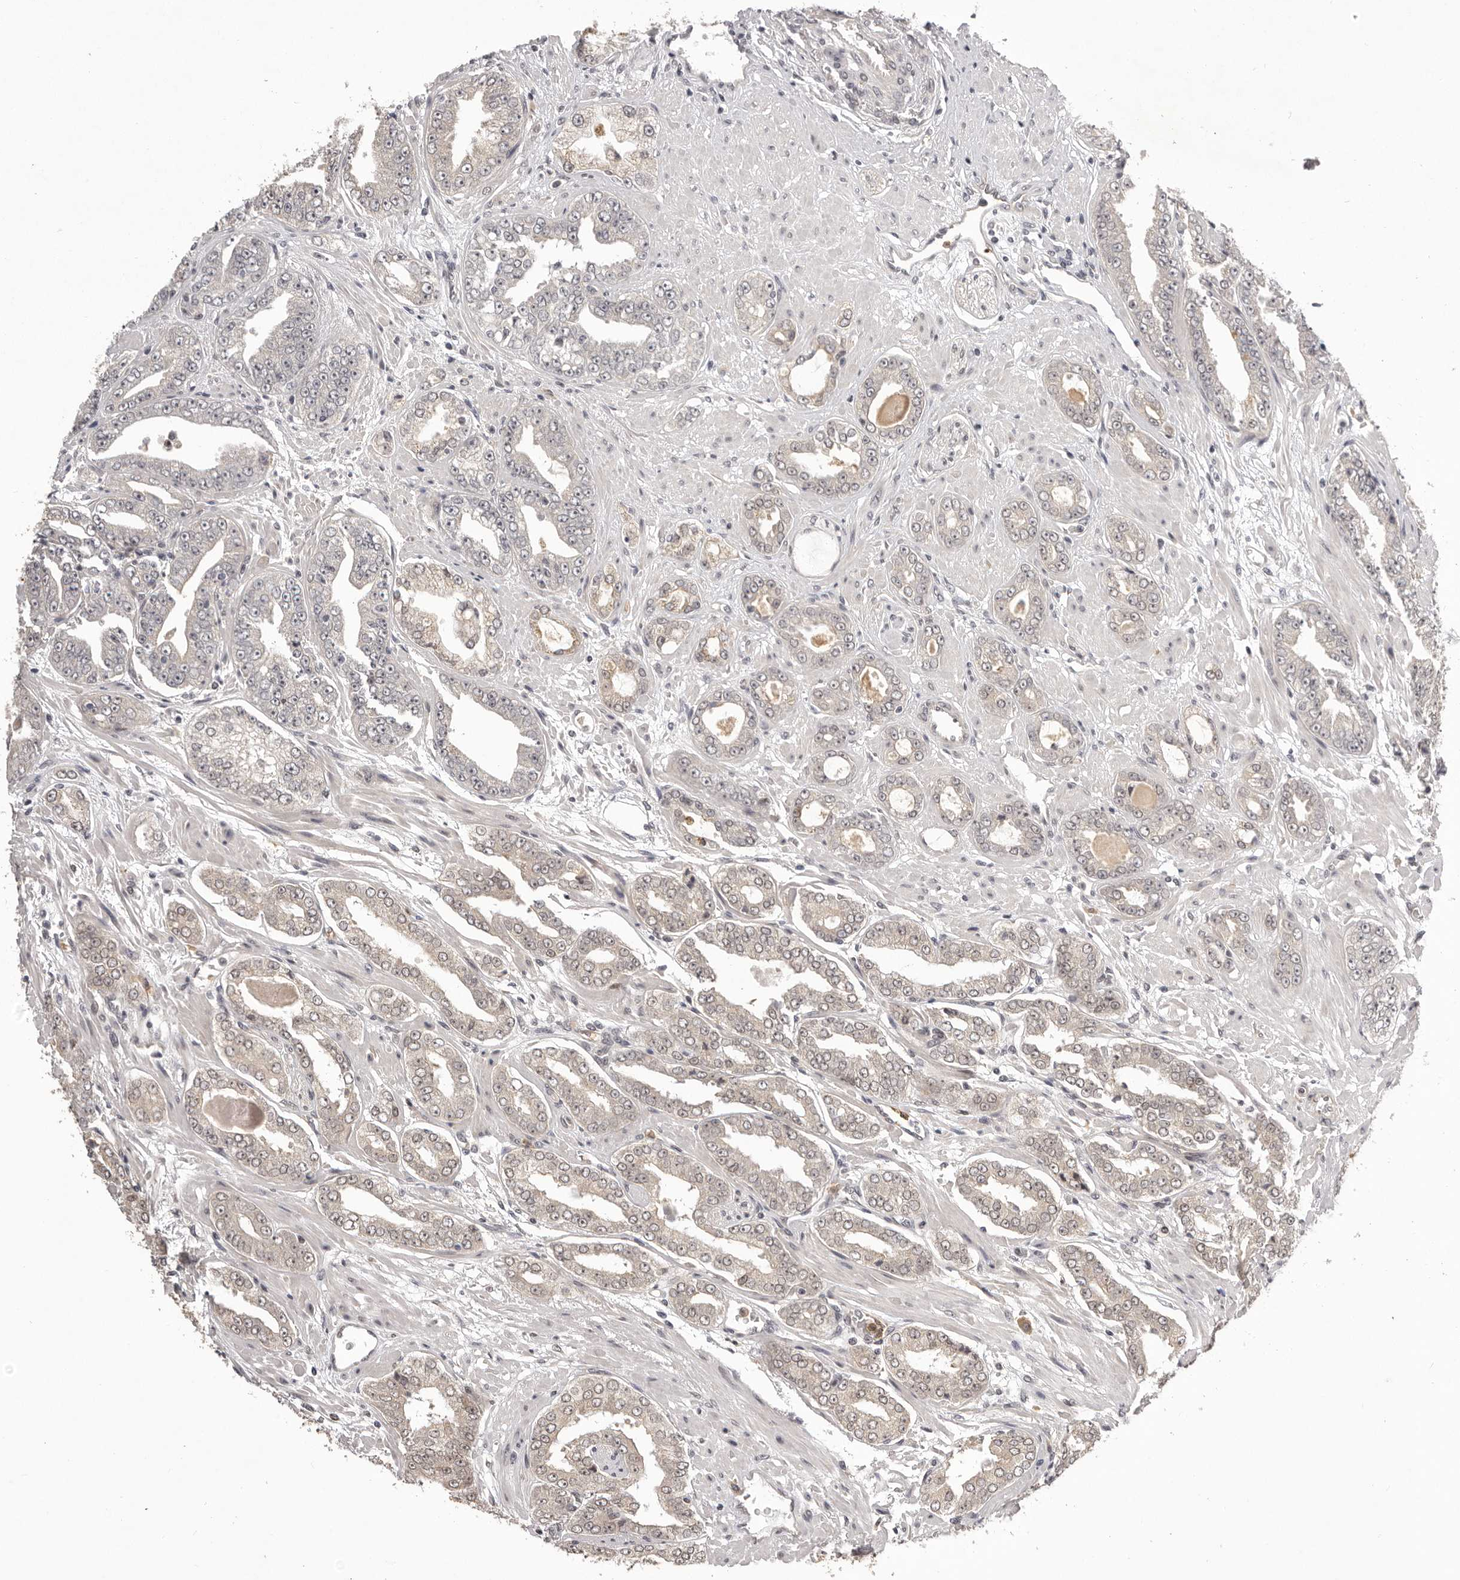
{"staining": {"intensity": "negative", "quantity": "none", "location": "none"}, "tissue": "prostate cancer", "cell_type": "Tumor cells", "image_type": "cancer", "snomed": [{"axis": "morphology", "description": "Adenocarcinoma, High grade"}, {"axis": "topography", "description": "Prostate"}], "caption": "Tumor cells are negative for protein expression in human prostate cancer (adenocarcinoma (high-grade)).", "gene": "RNF2", "patient": {"sex": "male", "age": 71}}